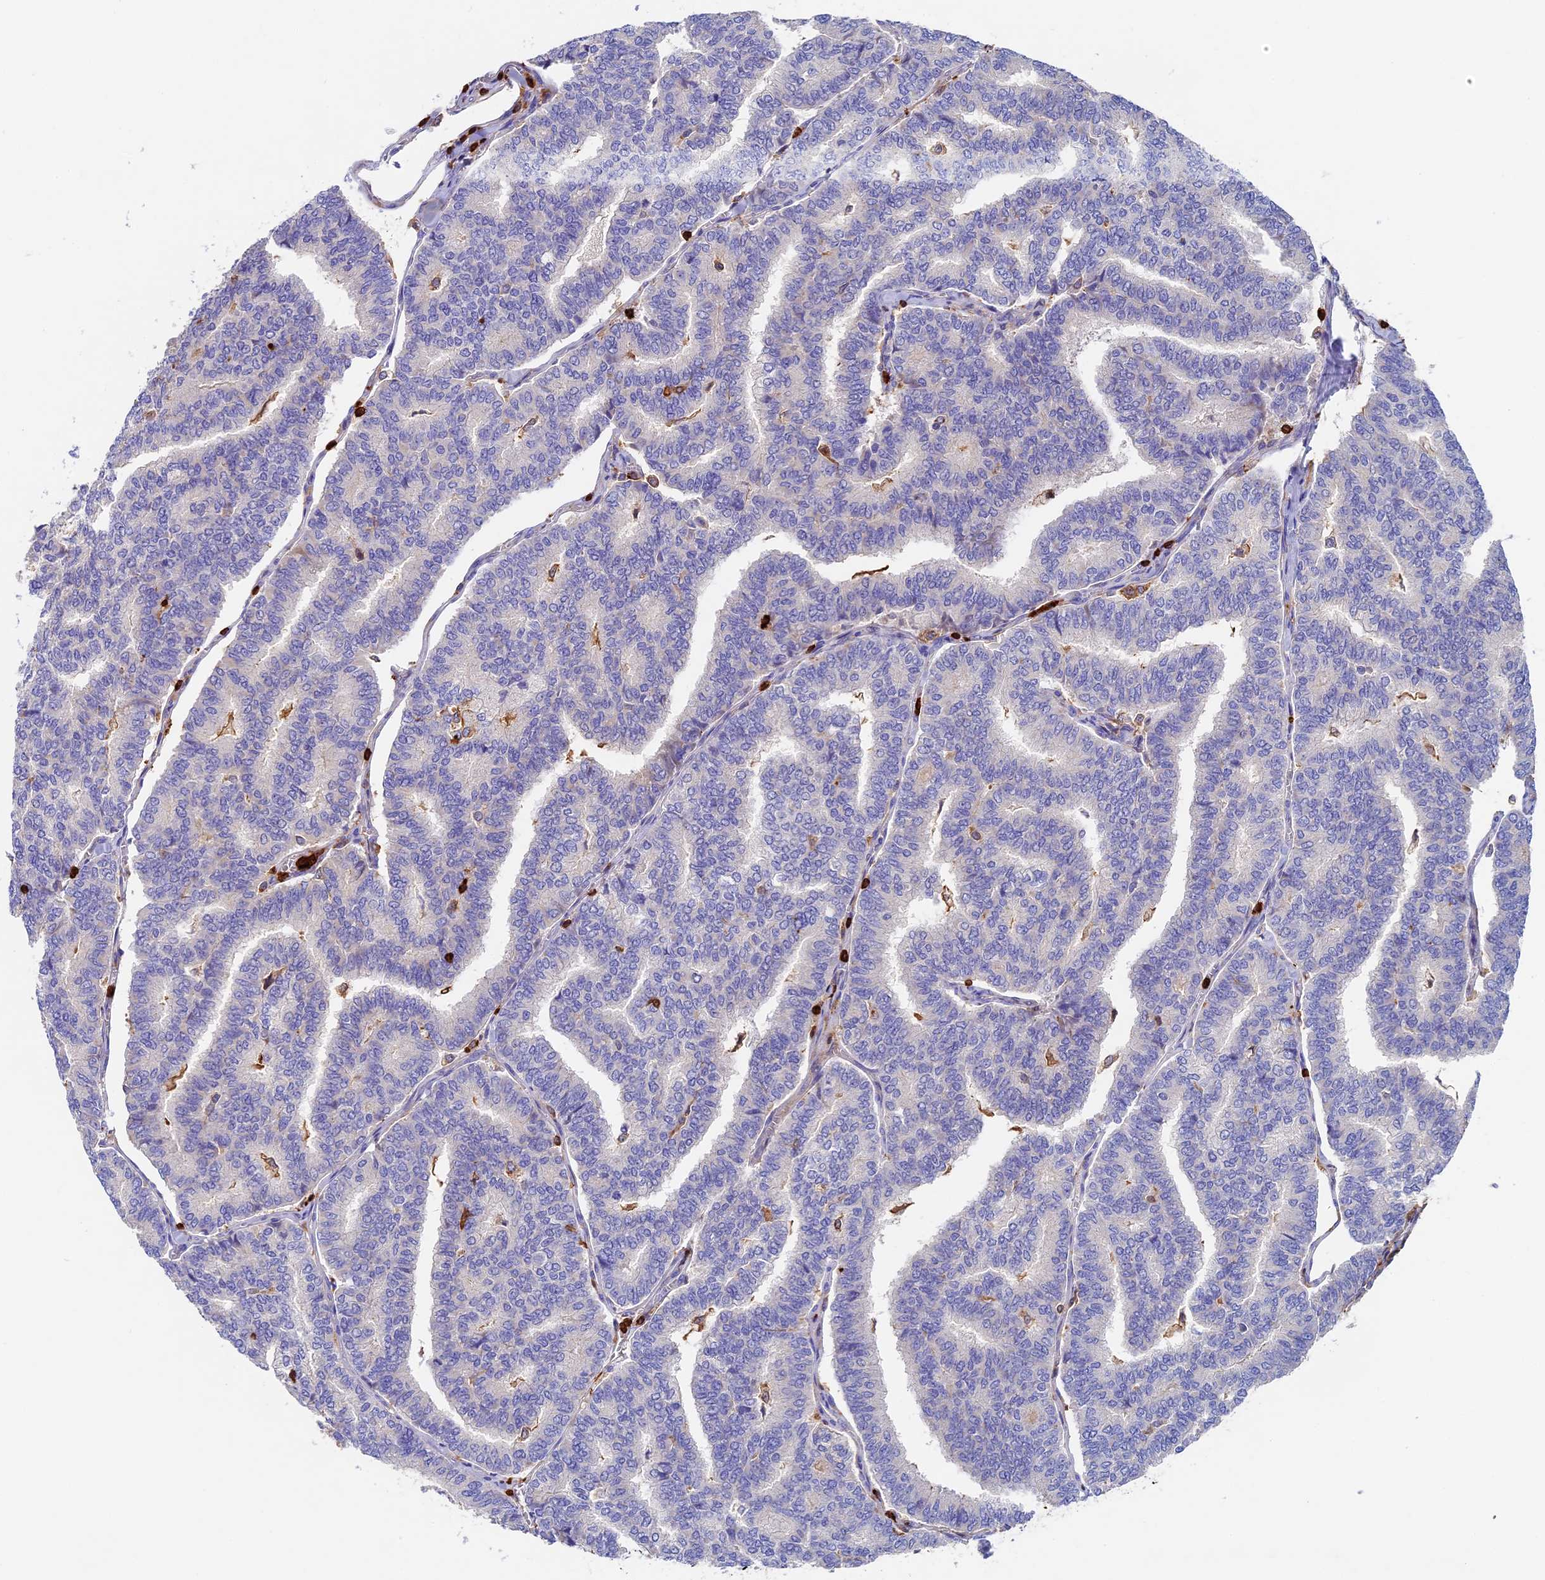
{"staining": {"intensity": "negative", "quantity": "none", "location": "none"}, "tissue": "thyroid cancer", "cell_type": "Tumor cells", "image_type": "cancer", "snomed": [{"axis": "morphology", "description": "Papillary adenocarcinoma, NOS"}, {"axis": "topography", "description": "Thyroid gland"}], "caption": "Thyroid papillary adenocarcinoma was stained to show a protein in brown. There is no significant expression in tumor cells. Brightfield microscopy of IHC stained with DAB (3,3'-diaminobenzidine) (brown) and hematoxylin (blue), captured at high magnification.", "gene": "ADAT1", "patient": {"sex": "female", "age": 35}}